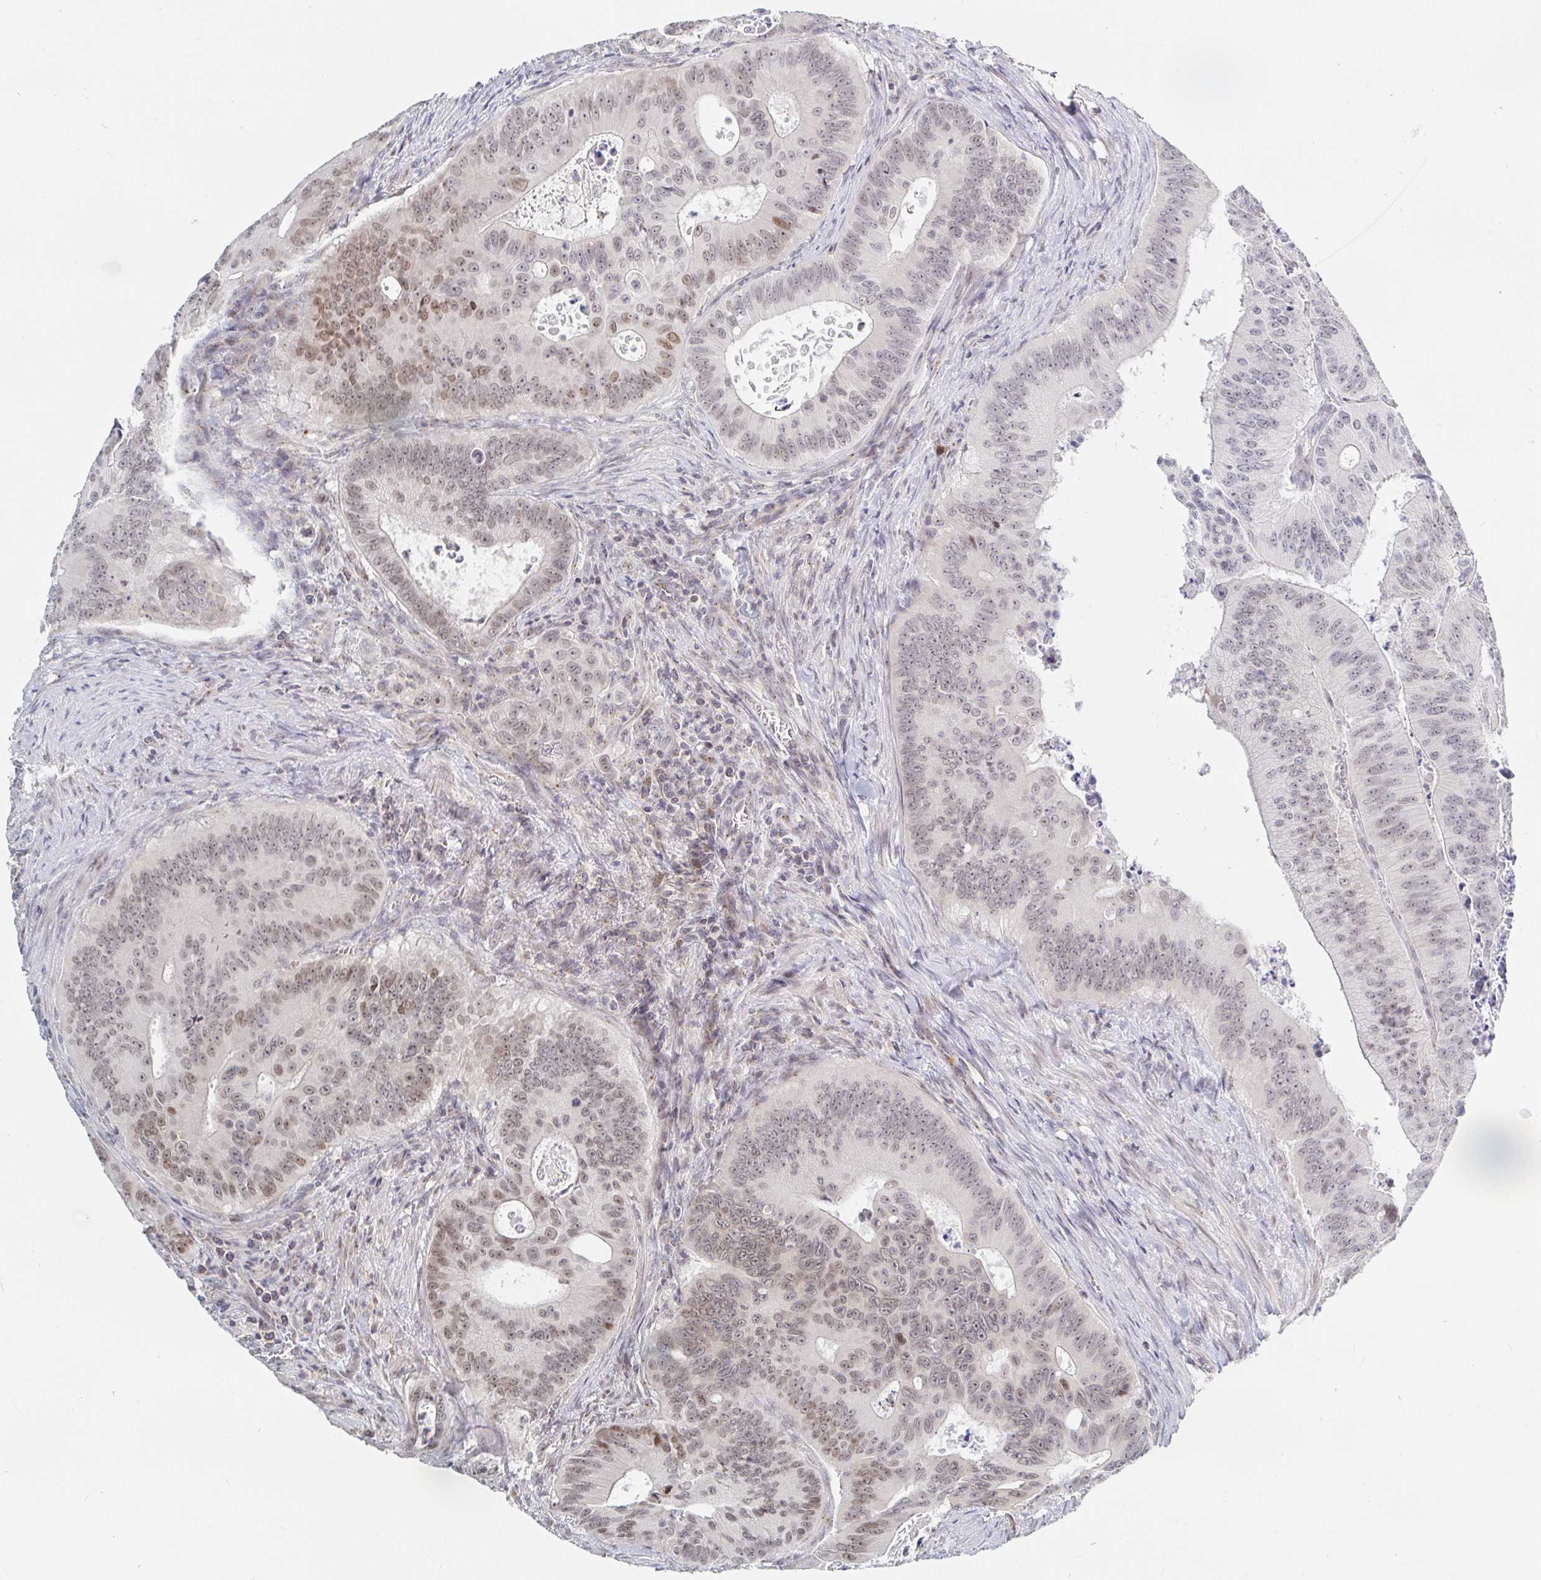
{"staining": {"intensity": "weak", "quantity": ">75%", "location": "nuclear"}, "tissue": "colorectal cancer", "cell_type": "Tumor cells", "image_type": "cancer", "snomed": [{"axis": "morphology", "description": "Adenocarcinoma, NOS"}, {"axis": "topography", "description": "Colon"}], "caption": "There is low levels of weak nuclear expression in tumor cells of colorectal adenocarcinoma, as demonstrated by immunohistochemical staining (brown color).", "gene": "CHD2", "patient": {"sex": "male", "age": 62}}